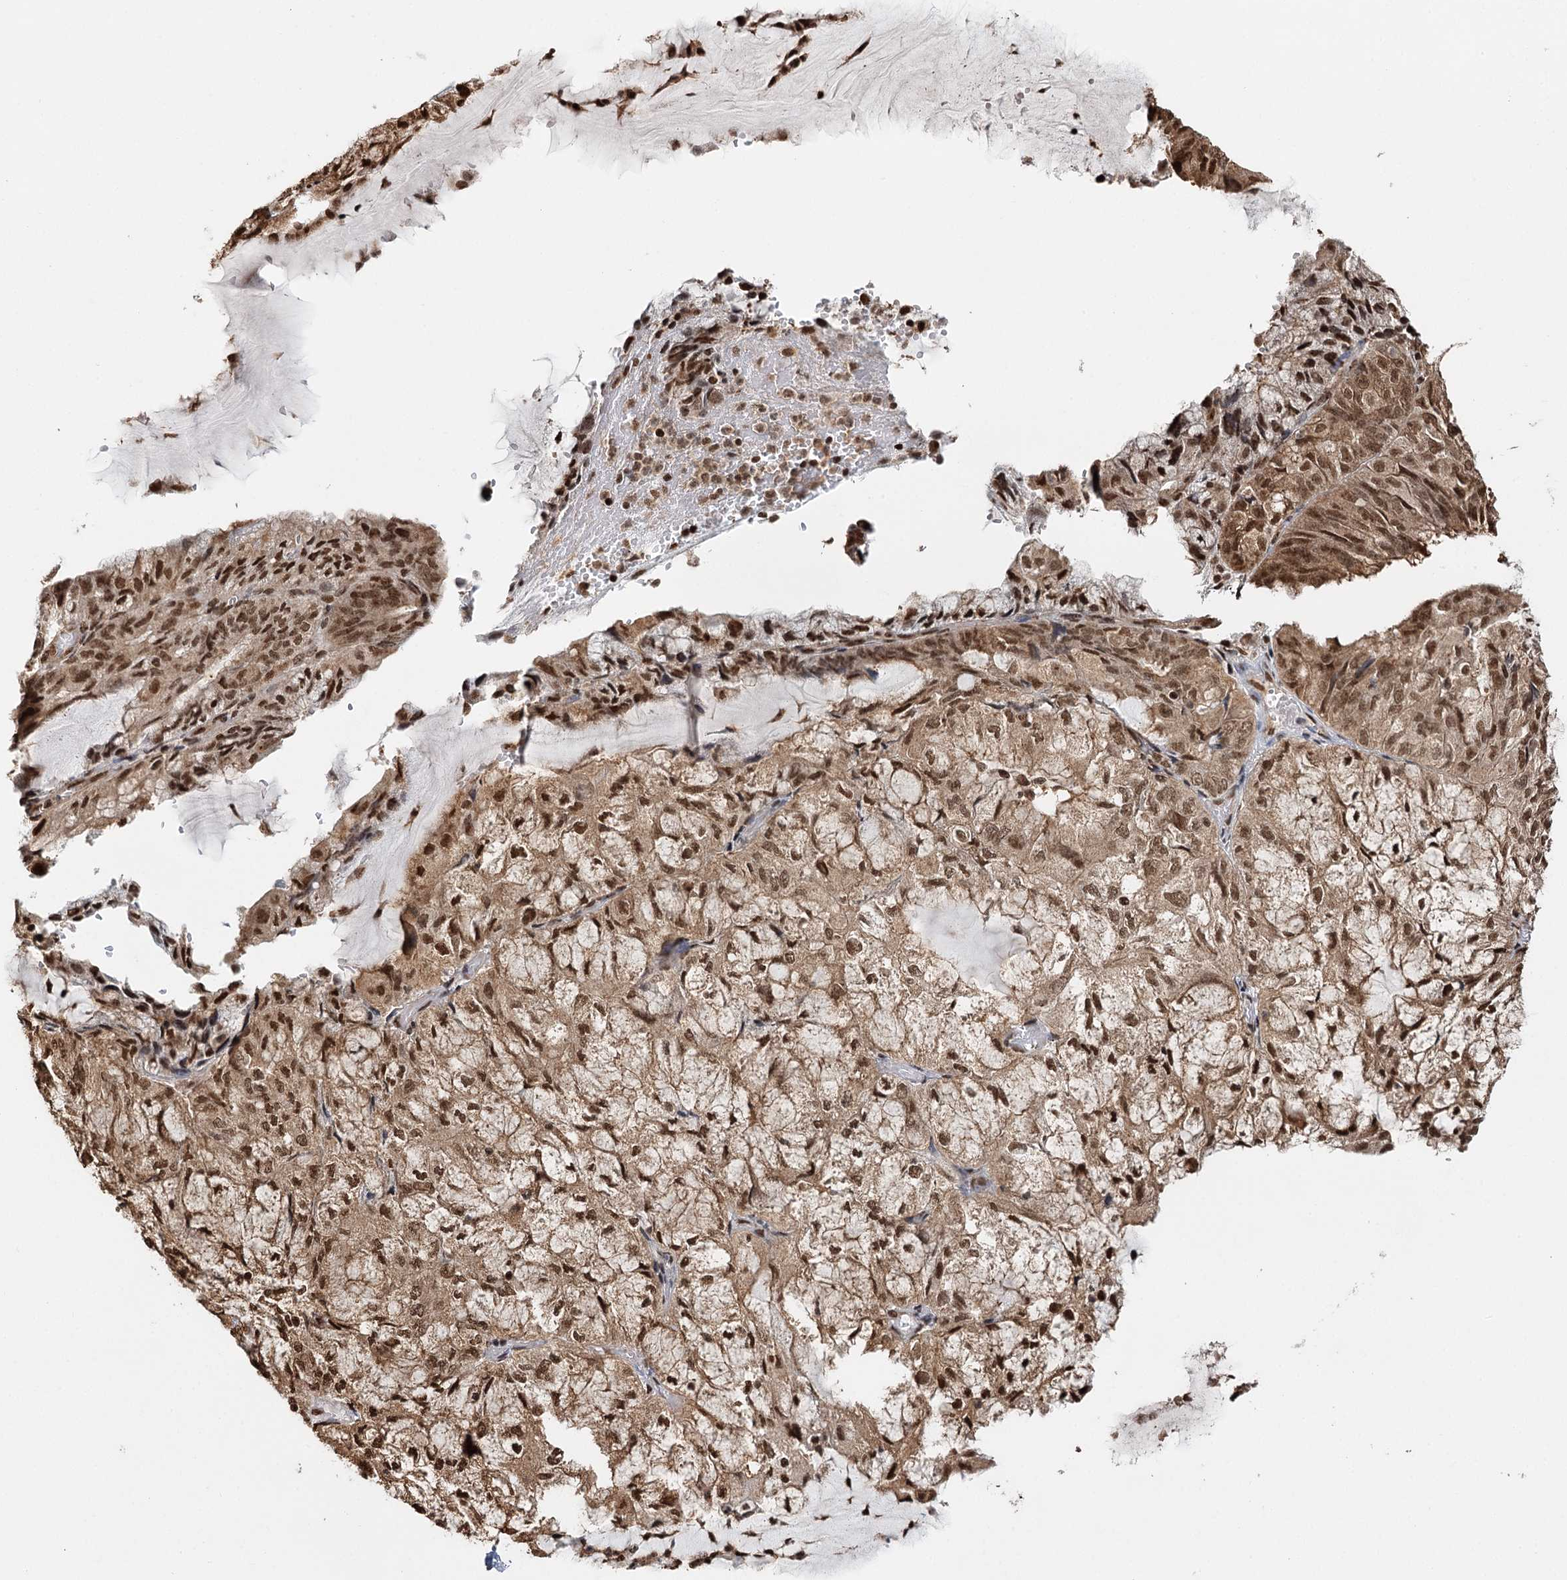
{"staining": {"intensity": "moderate", "quantity": ">75%", "location": "nuclear"}, "tissue": "endometrial cancer", "cell_type": "Tumor cells", "image_type": "cancer", "snomed": [{"axis": "morphology", "description": "Adenocarcinoma, NOS"}, {"axis": "topography", "description": "Endometrium"}], "caption": "Immunohistochemical staining of endometrial cancer exhibits moderate nuclear protein positivity in approximately >75% of tumor cells.", "gene": "RPS27A", "patient": {"sex": "female", "age": 81}}